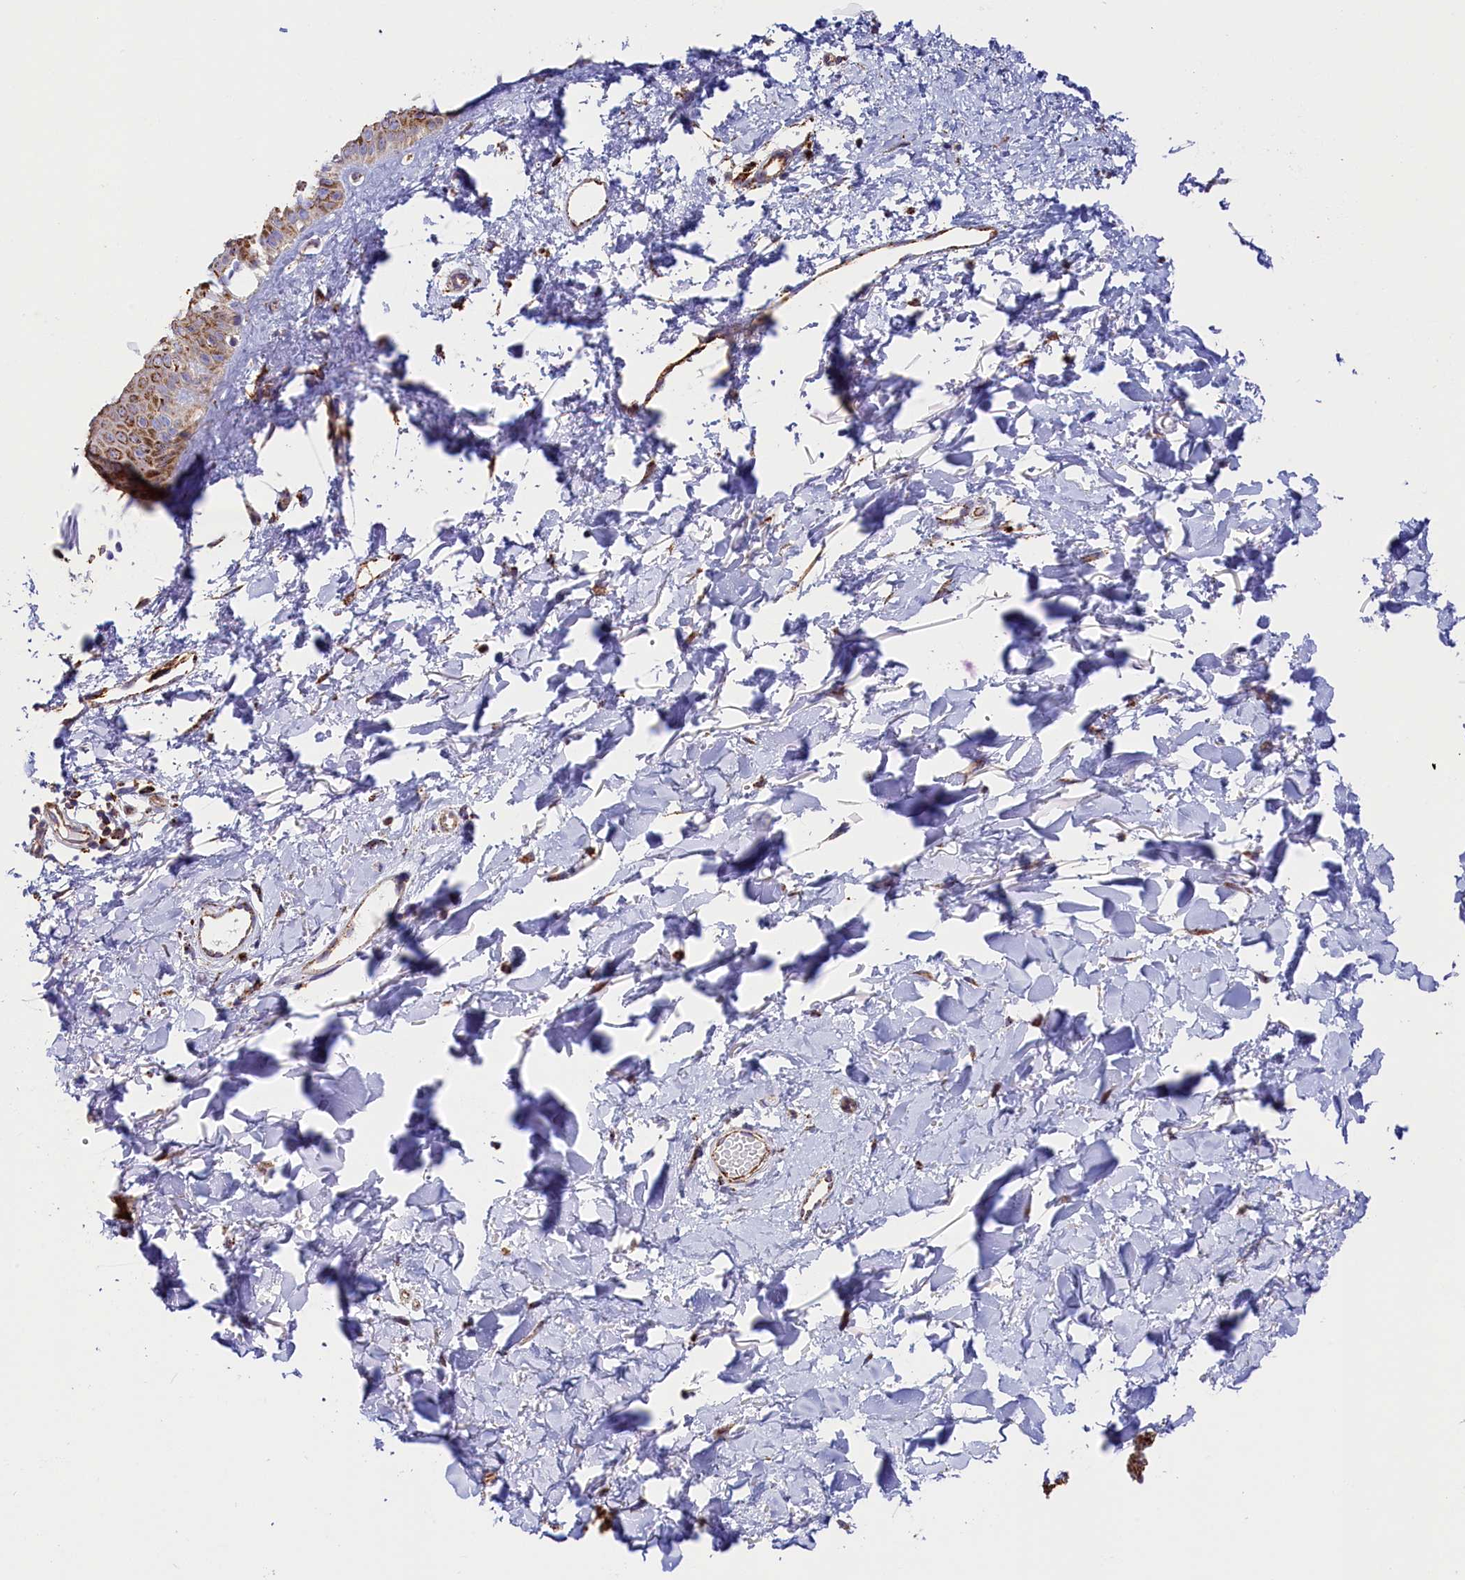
{"staining": {"intensity": "moderate", "quantity": ">75%", "location": "cytoplasmic/membranous"}, "tissue": "skin", "cell_type": "Fibroblasts", "image_type": "normal", "snomed": [{"axis": "morphology", "description": "Normal tissue, NOS"}, {"axis": "topography", "description": "Skin"}], "caption": "Protein analysis of normal skin reveals moderate cytoplasmic/membranous positivity in about >75% of fibroblasts.", "gene": "AKTIP", "patient": {"sex": "female", "age": 58}}